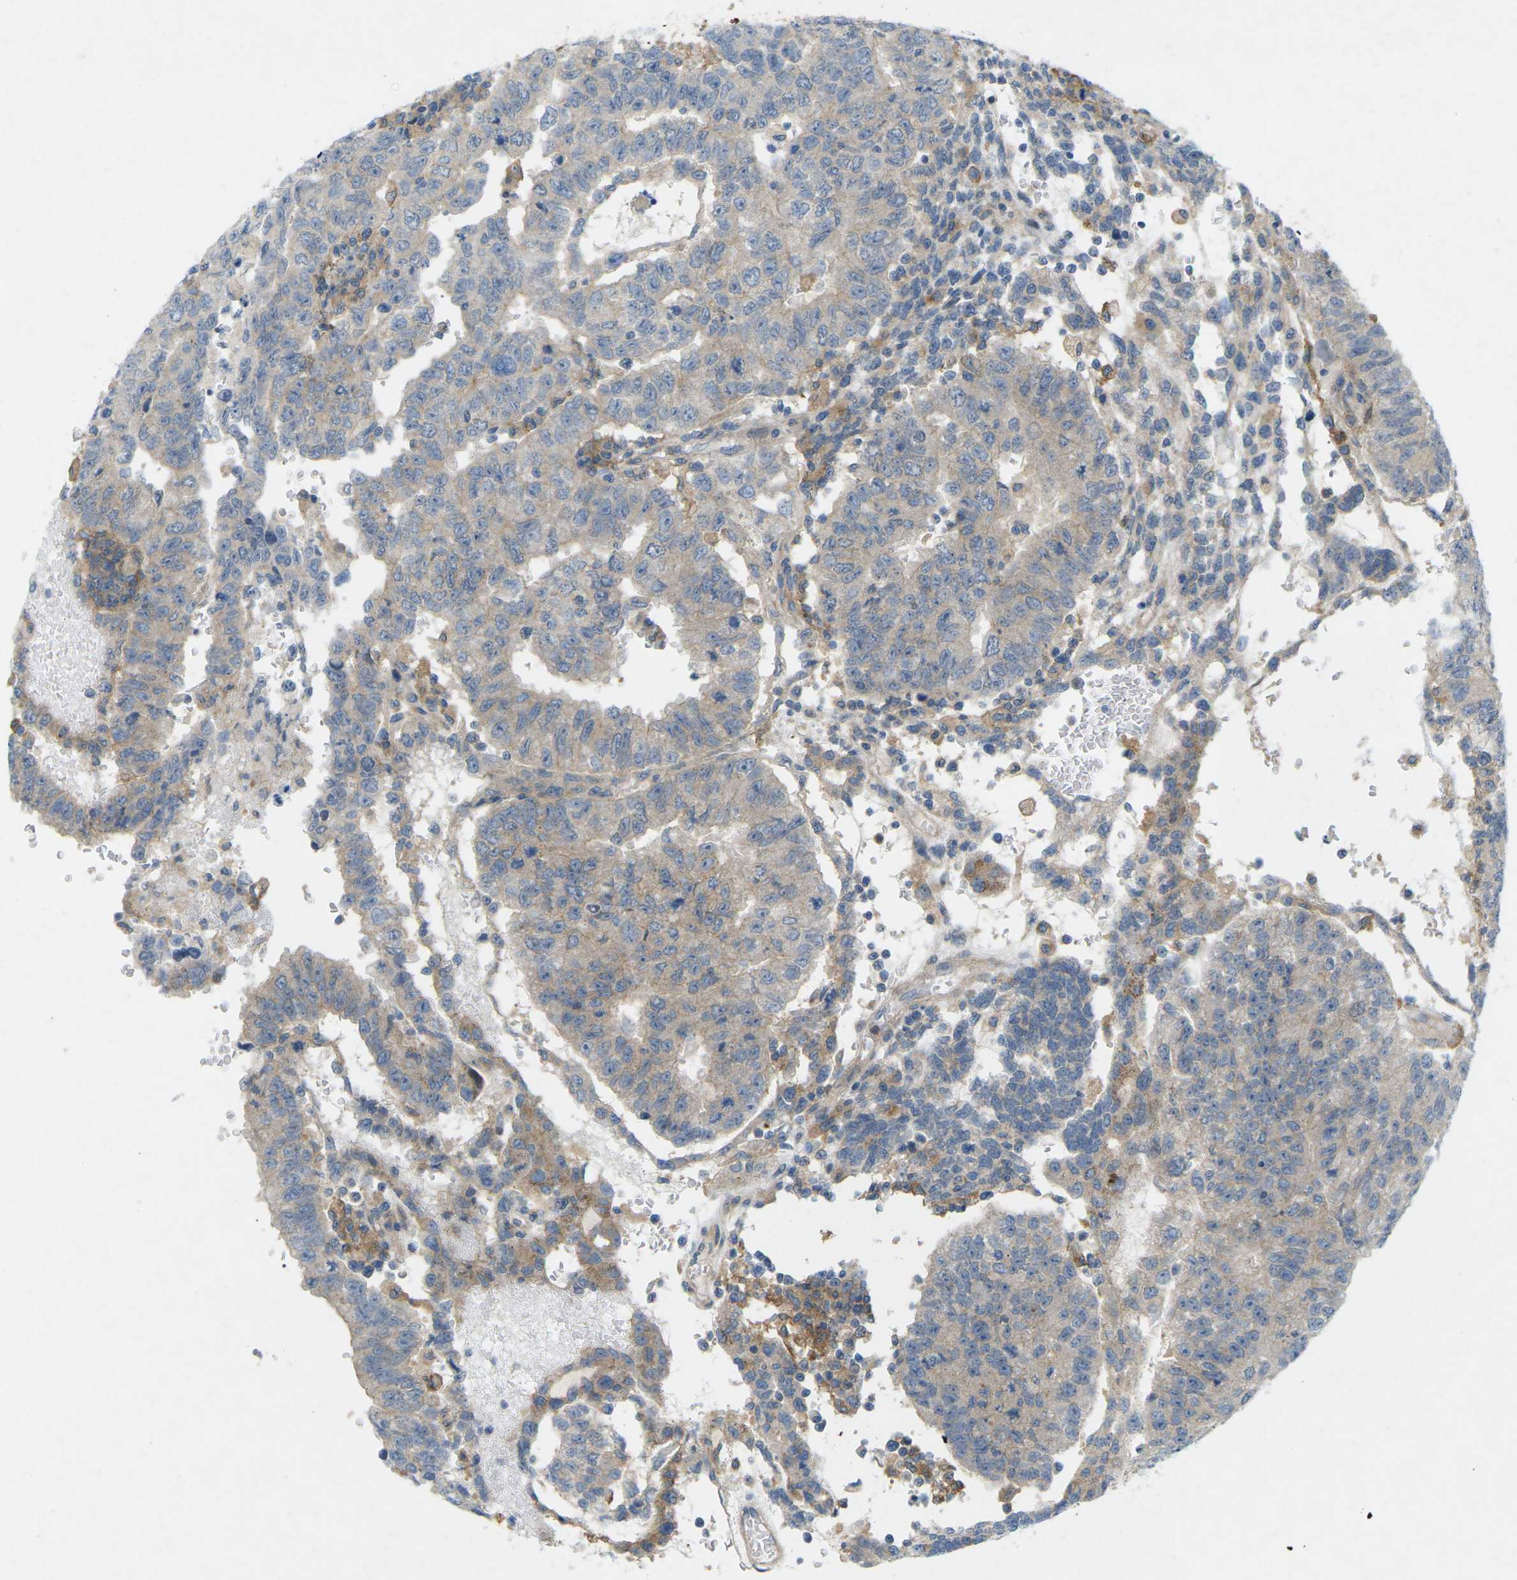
{"staining": {"intensity": "weak", "quantity": ">75%", "location": "cytoplasmic/membranous"}, "tissue": "testis cancer", "cell_type": "Tumor cells", "image_type": "cancer", "snomed": [{"axis": "morphology", "description": "Seminoma, NOS"}, {"axis": "morphology", "description": "Carcinoma, Embryonal, NOS"}, {"axis": "topography", "description": "Testis"}], "caption": "Testis embryonal carcinoma stained for a protein (brown) demonstrates weak cytoplasmic/membranous positive staining in about >75% of tumor cells.", "gene": "STK11", "patient": {"sex": "male", "age": 52}}